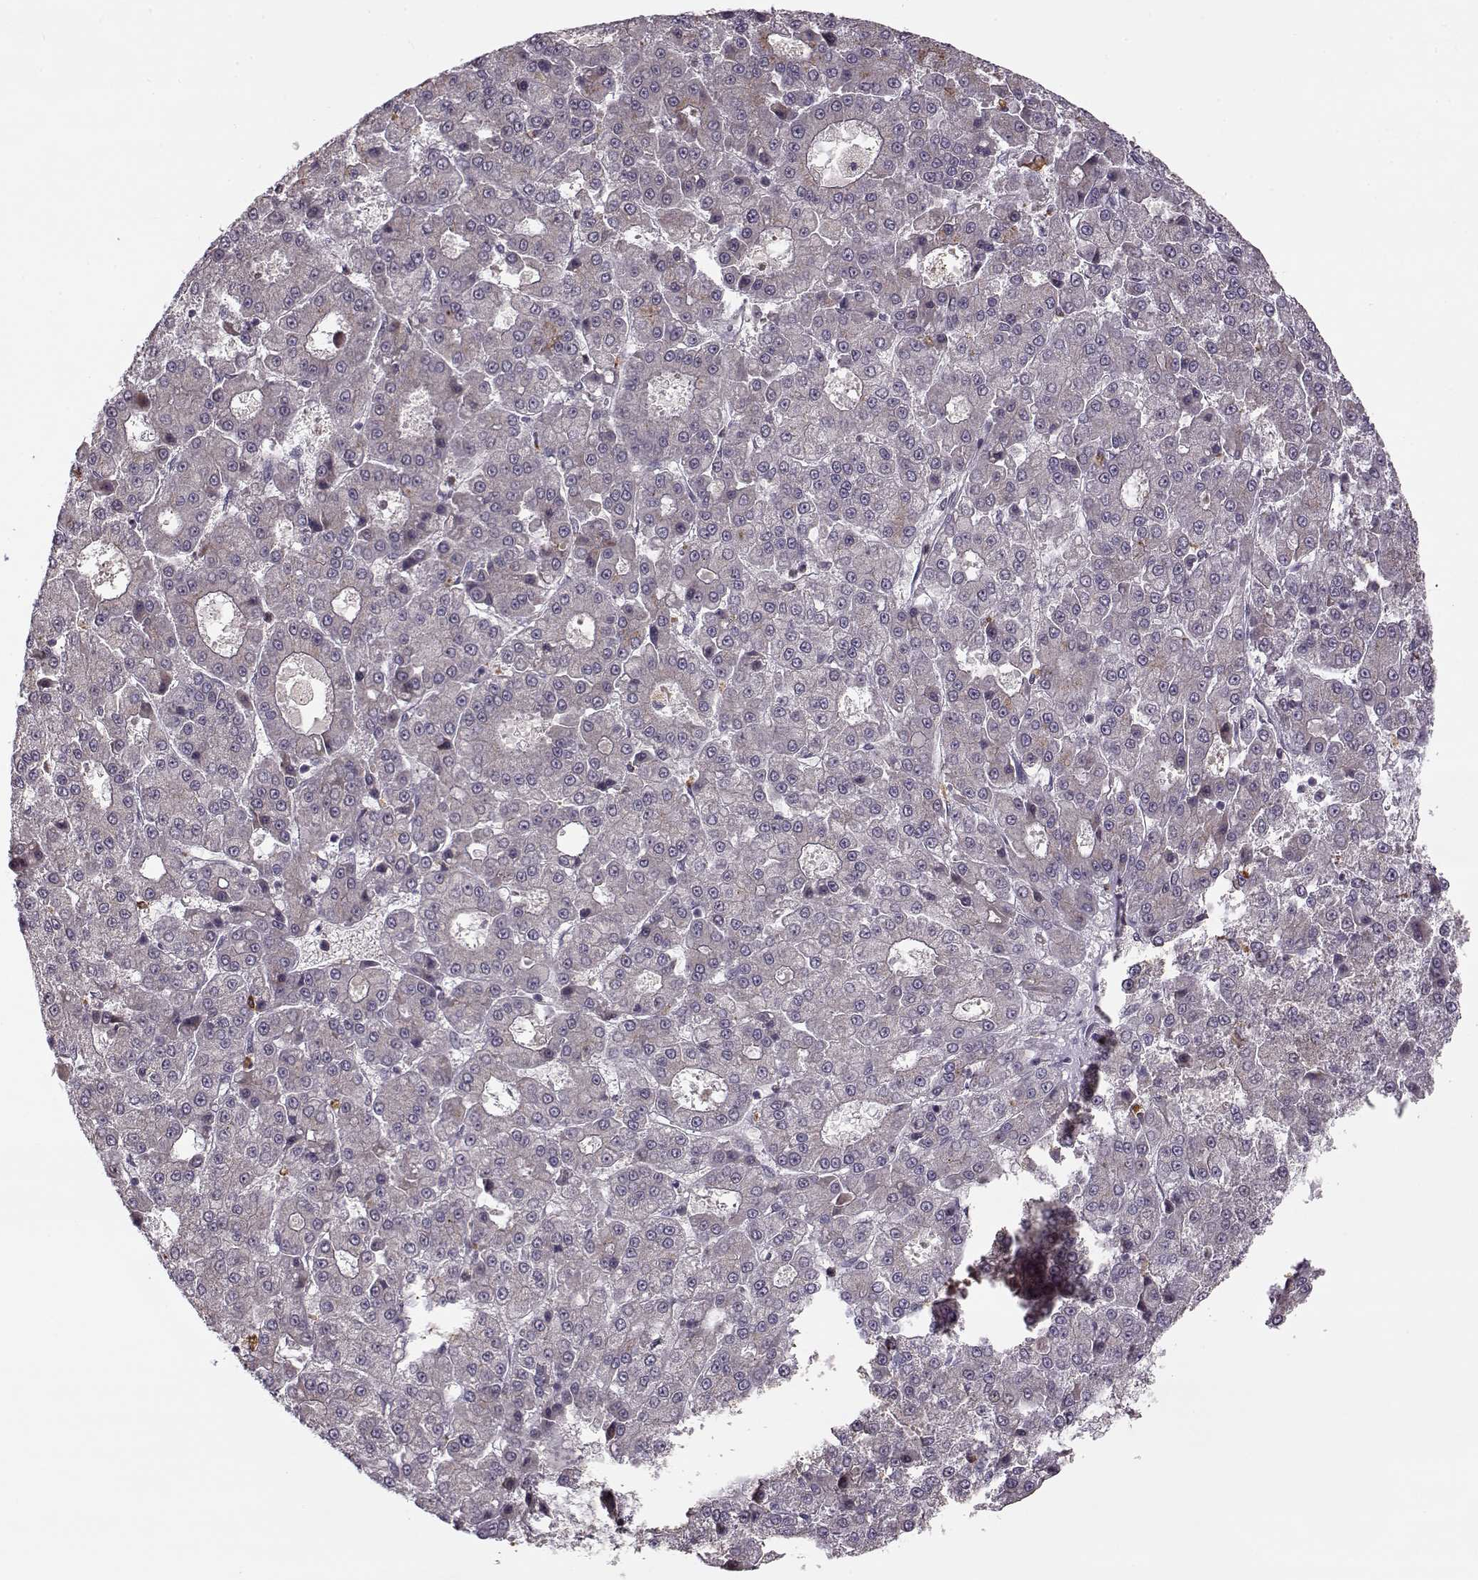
{"staining": {"intensity": "negative", "quantity": "none", "location": "none"}, "tissue": "liver cancer", "cell_type": "Tumor cells", "image_type": "cancer", "snomed": [{"axis": "morphology", "description": "Carcinoma, Hepatocellular, NOS"}, {"axis": "topography", "description": "Liver"}], "caption": "Immunohistochemistry photomicrograph of liver hepatocellular carcinoma stained for a protein (brown), which displays no expression in tumor cells.", "gene": "DENND4B", "patient": {"sex": "male", "age": 70}}